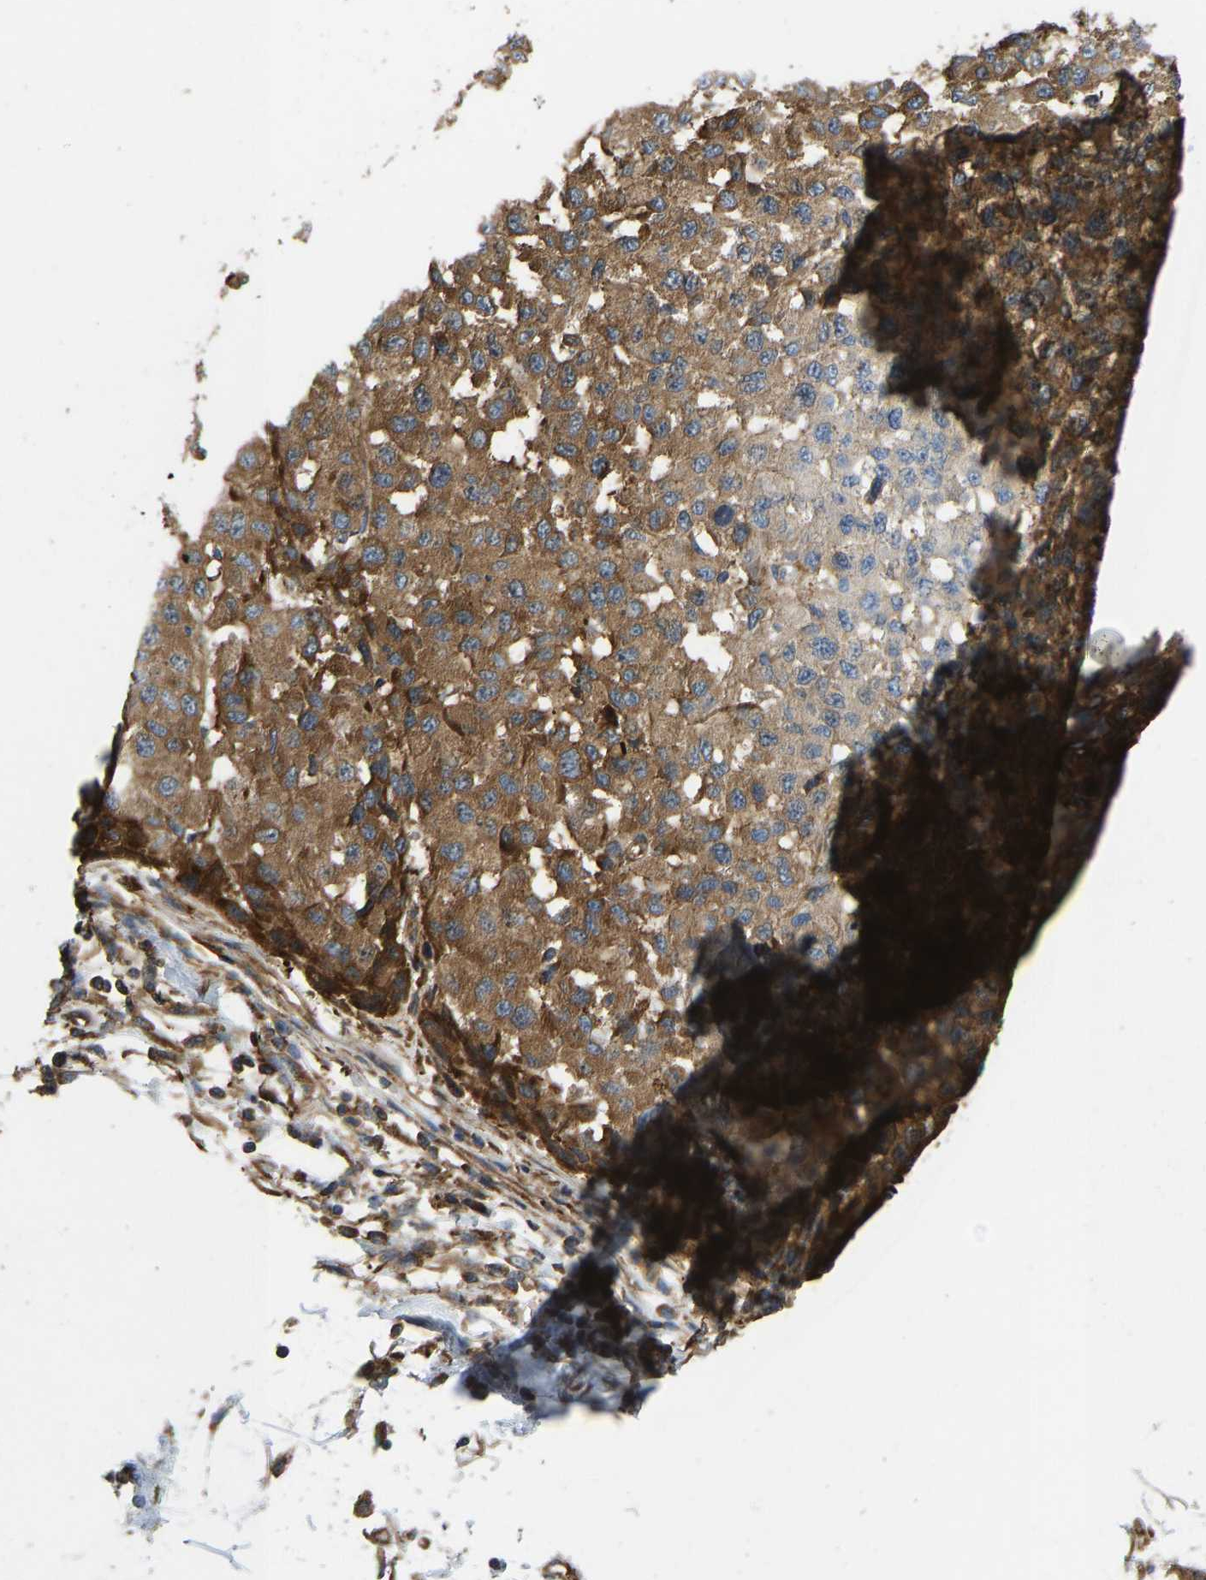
{"staining": {"intensity": "moderate", "quantity": ">75%", "location": "cytoplasmic/membranous"}, "tissue": "melanoma", "cell_type": "Tumor cells", "image_type": "cancer", "snomed": [{"axis": "morphology", "description": "Malignant melanoma, NOS"}, {"axis": "topography", "description": "Skin"}], "caption": "A medium amount of moderate cytoplasmic/membranous expression is appreciated in about >75% of tumor cells in malignant melanoma tissue.", "gene": "RASGRF2", "patient": {"sex": "male", "age": 62}}